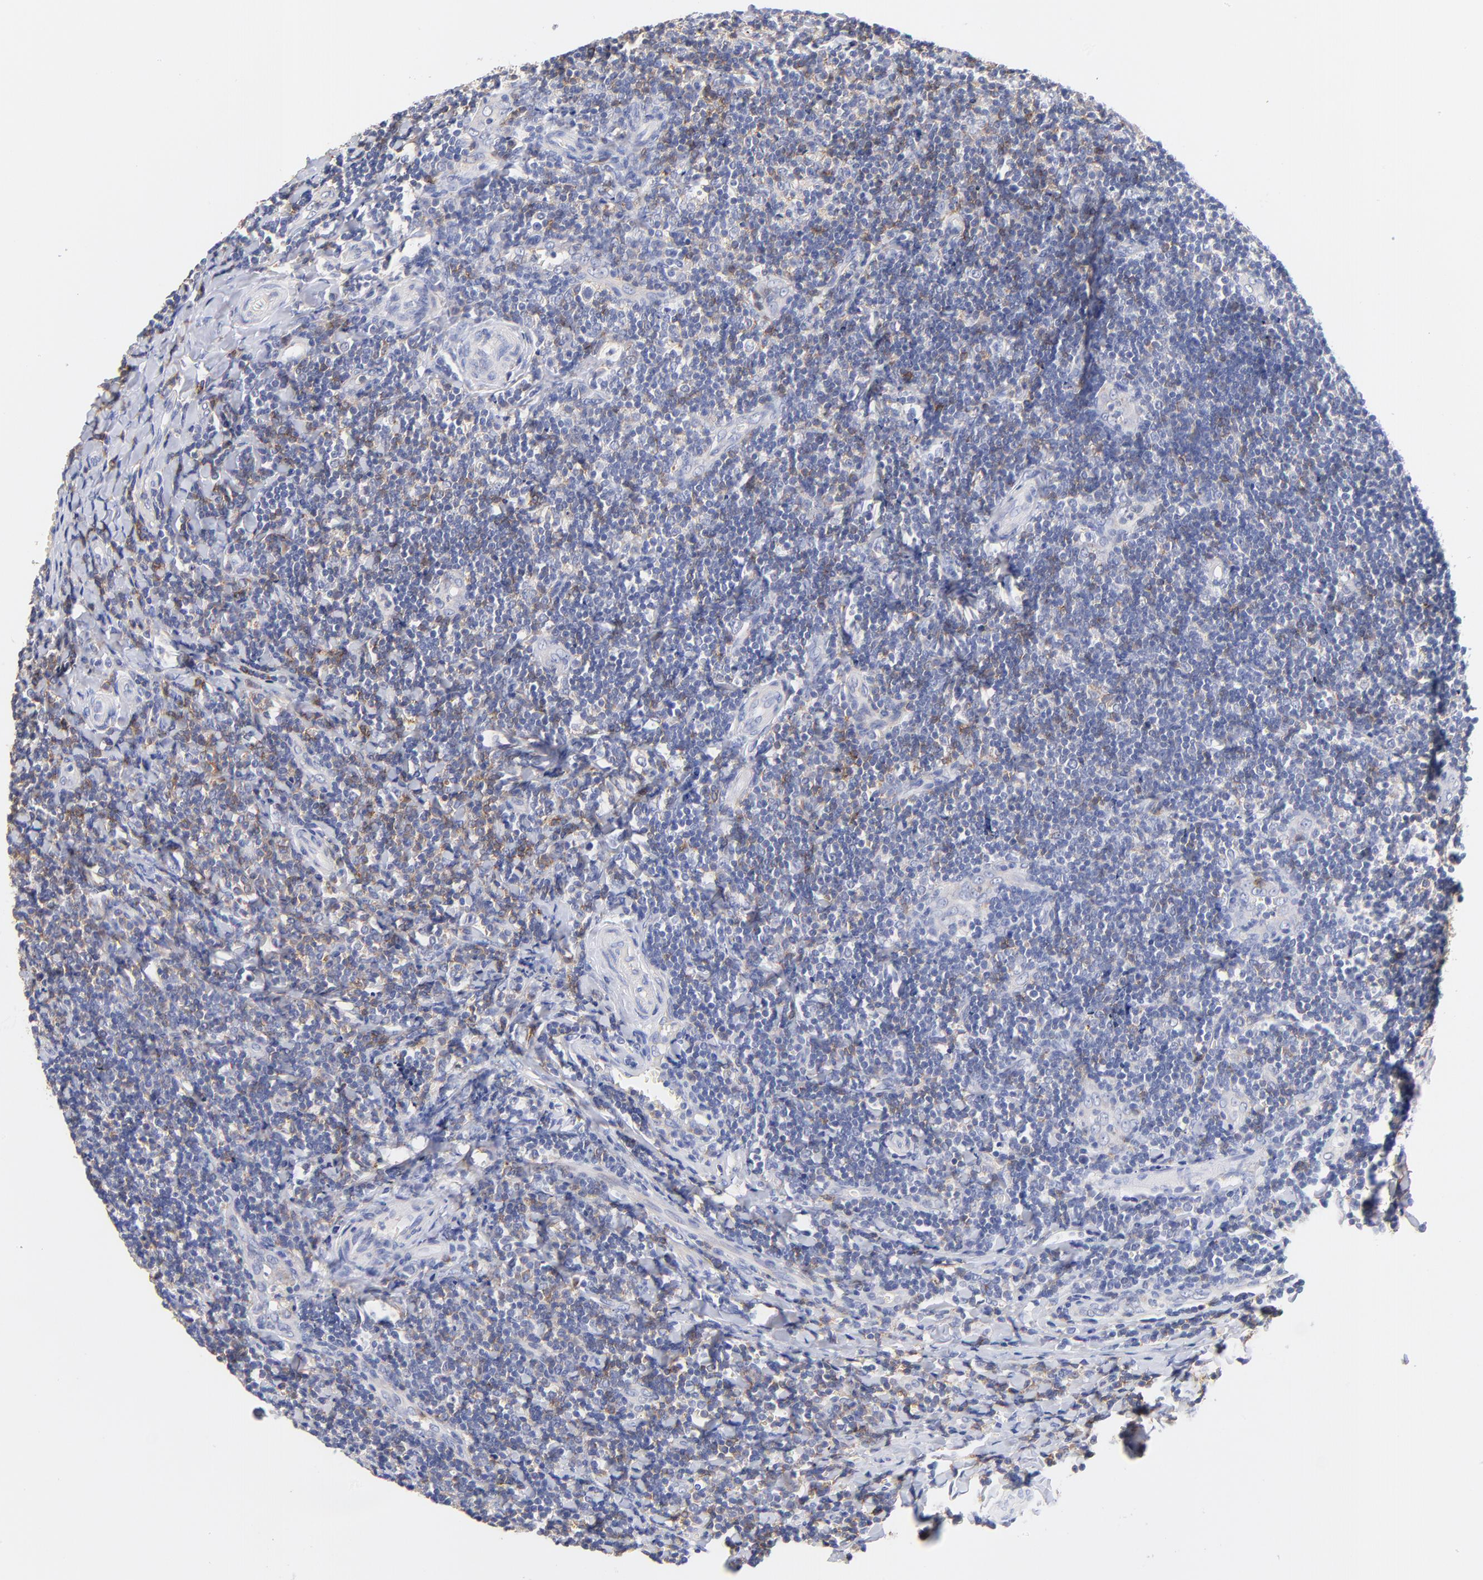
{"staining": {"intensity": "negative", "quantity": "none", "location": "none"}, "tissue": "tonsil", "cell_type": "Germinal center cells", "image_type": "normal", "snomed": [{"axis": "morphology", "description": "Normal tissue, NOS"}, {"axis": "topography", "description": "Tonsil"}], "caption": "Immunohistochemical staining of unremarkable human tonsil demonstrates no significant staining in germinal center cells.", "gene": "TNFRSF13C", "patient": {"sex": "male", "age": 20}}